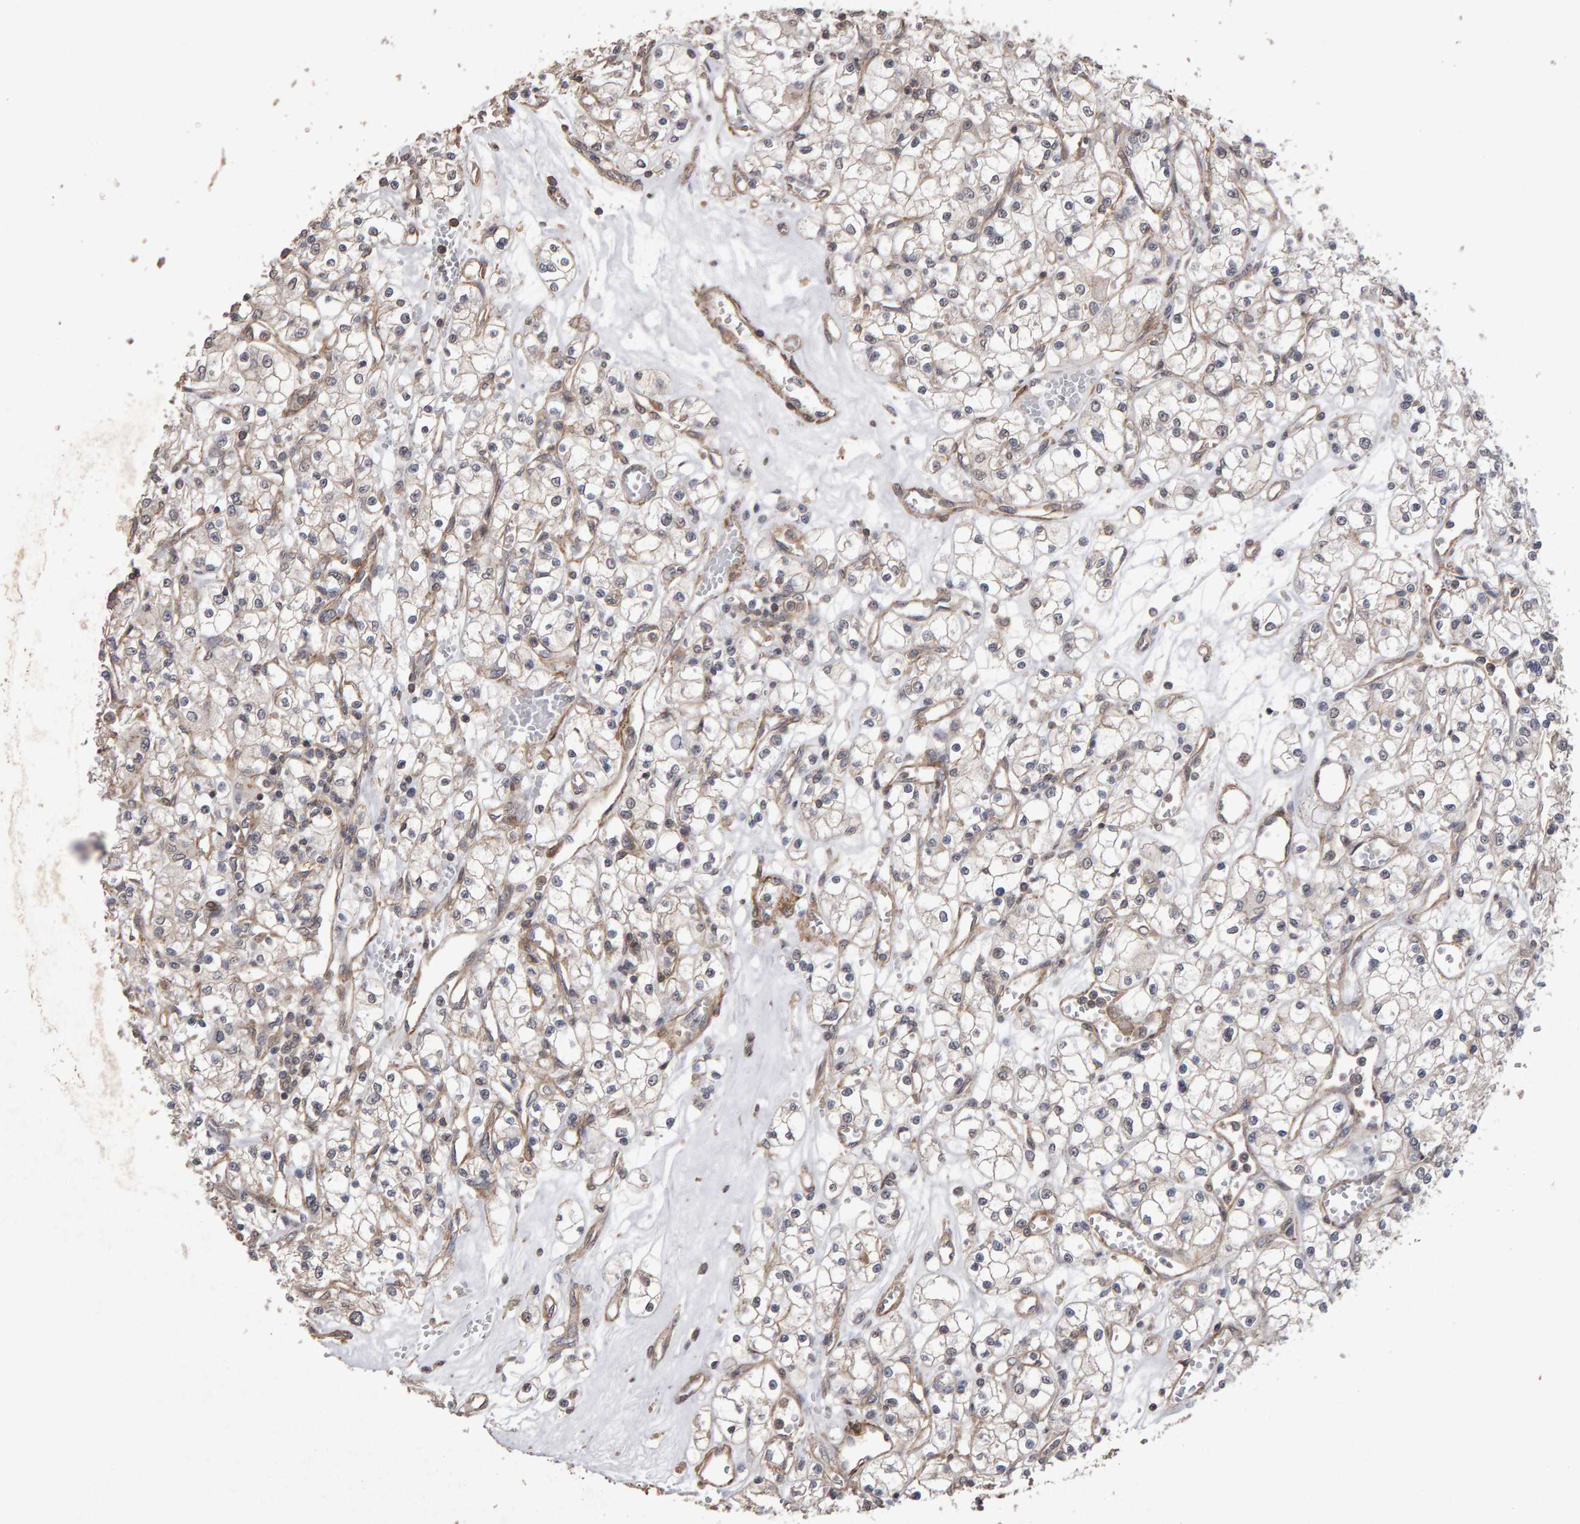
{"staining": {"intensity": "negative", "quantity": "none", "location": "none"}, "tissue": "renal cancer", "cell_type": "Tumor cells", "image_type": "cancer", "snomed": [{"axis": "morphology", "description": "Adenocarcinoma, NOS"}, {"axis": "topography", "description": "Kidney"}], "caption": "High magnification brightfield microscopy of renal cancer stained with DAB (brown) and counterstained with hematoxylin (blue): tumor cells show no significant expression.", "gene": "SCRIB", "patient": {"sex": "female", "age": 59}}